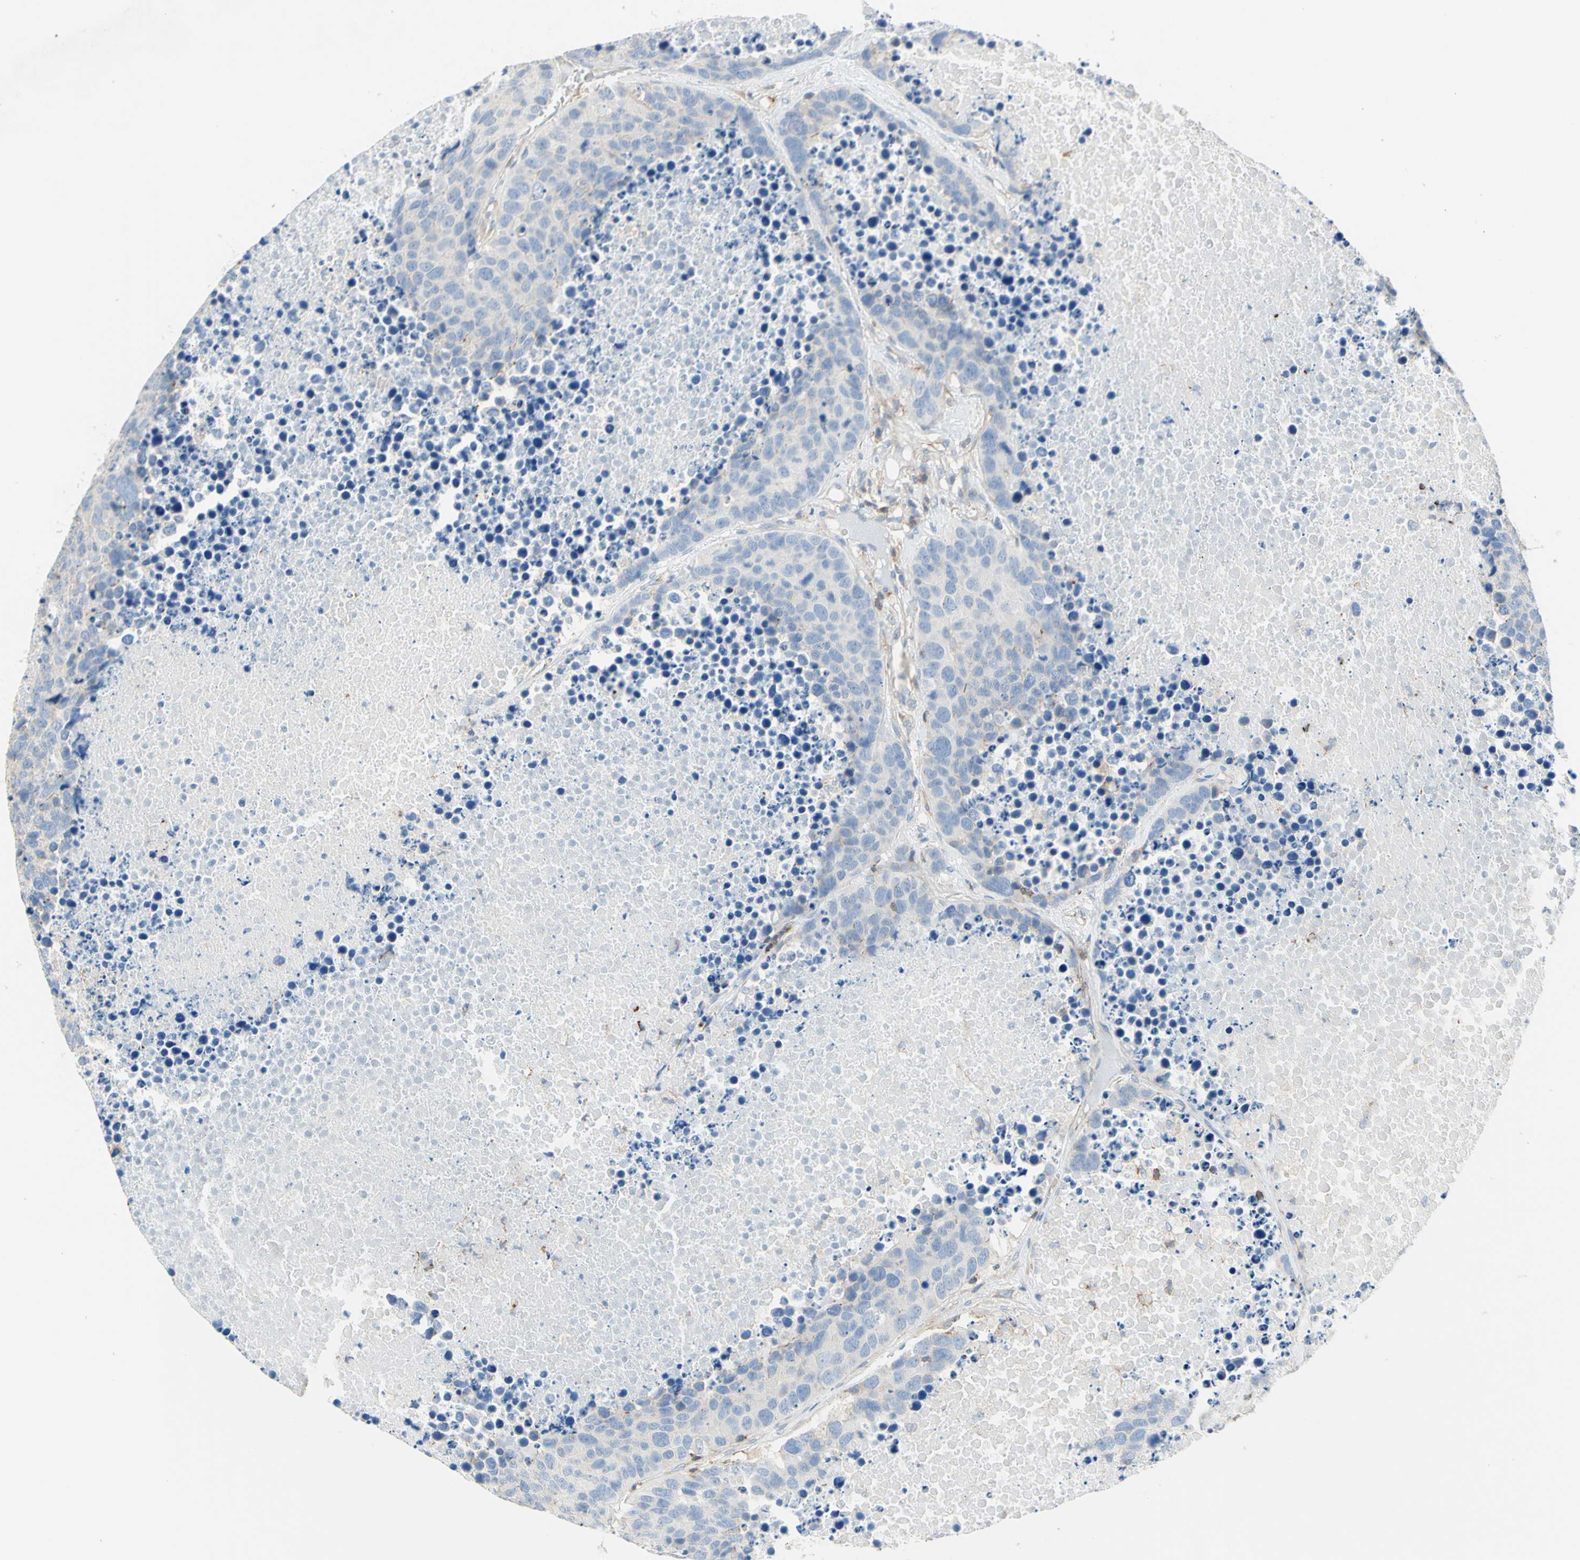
{"staining": {"intensity": "negative", "quantity": "none", "location": "none"}, "tissue": "carcinoid", "cell_type": "Tumor cells", "image_type": "cancer", "snomed": [{"axis": "morphology", "description": "Carcinoid, malignant, NOS"}, {"axis": "topography", "description": "Lung"}], "caption": "Immunohistochemistry (IHC) micrograph of human carcinoid stained for a protein (brown), which reveals no expression in tumor cells.", "gene": "SEMA4C", "patient": {"sex": "male", "age": 60}}